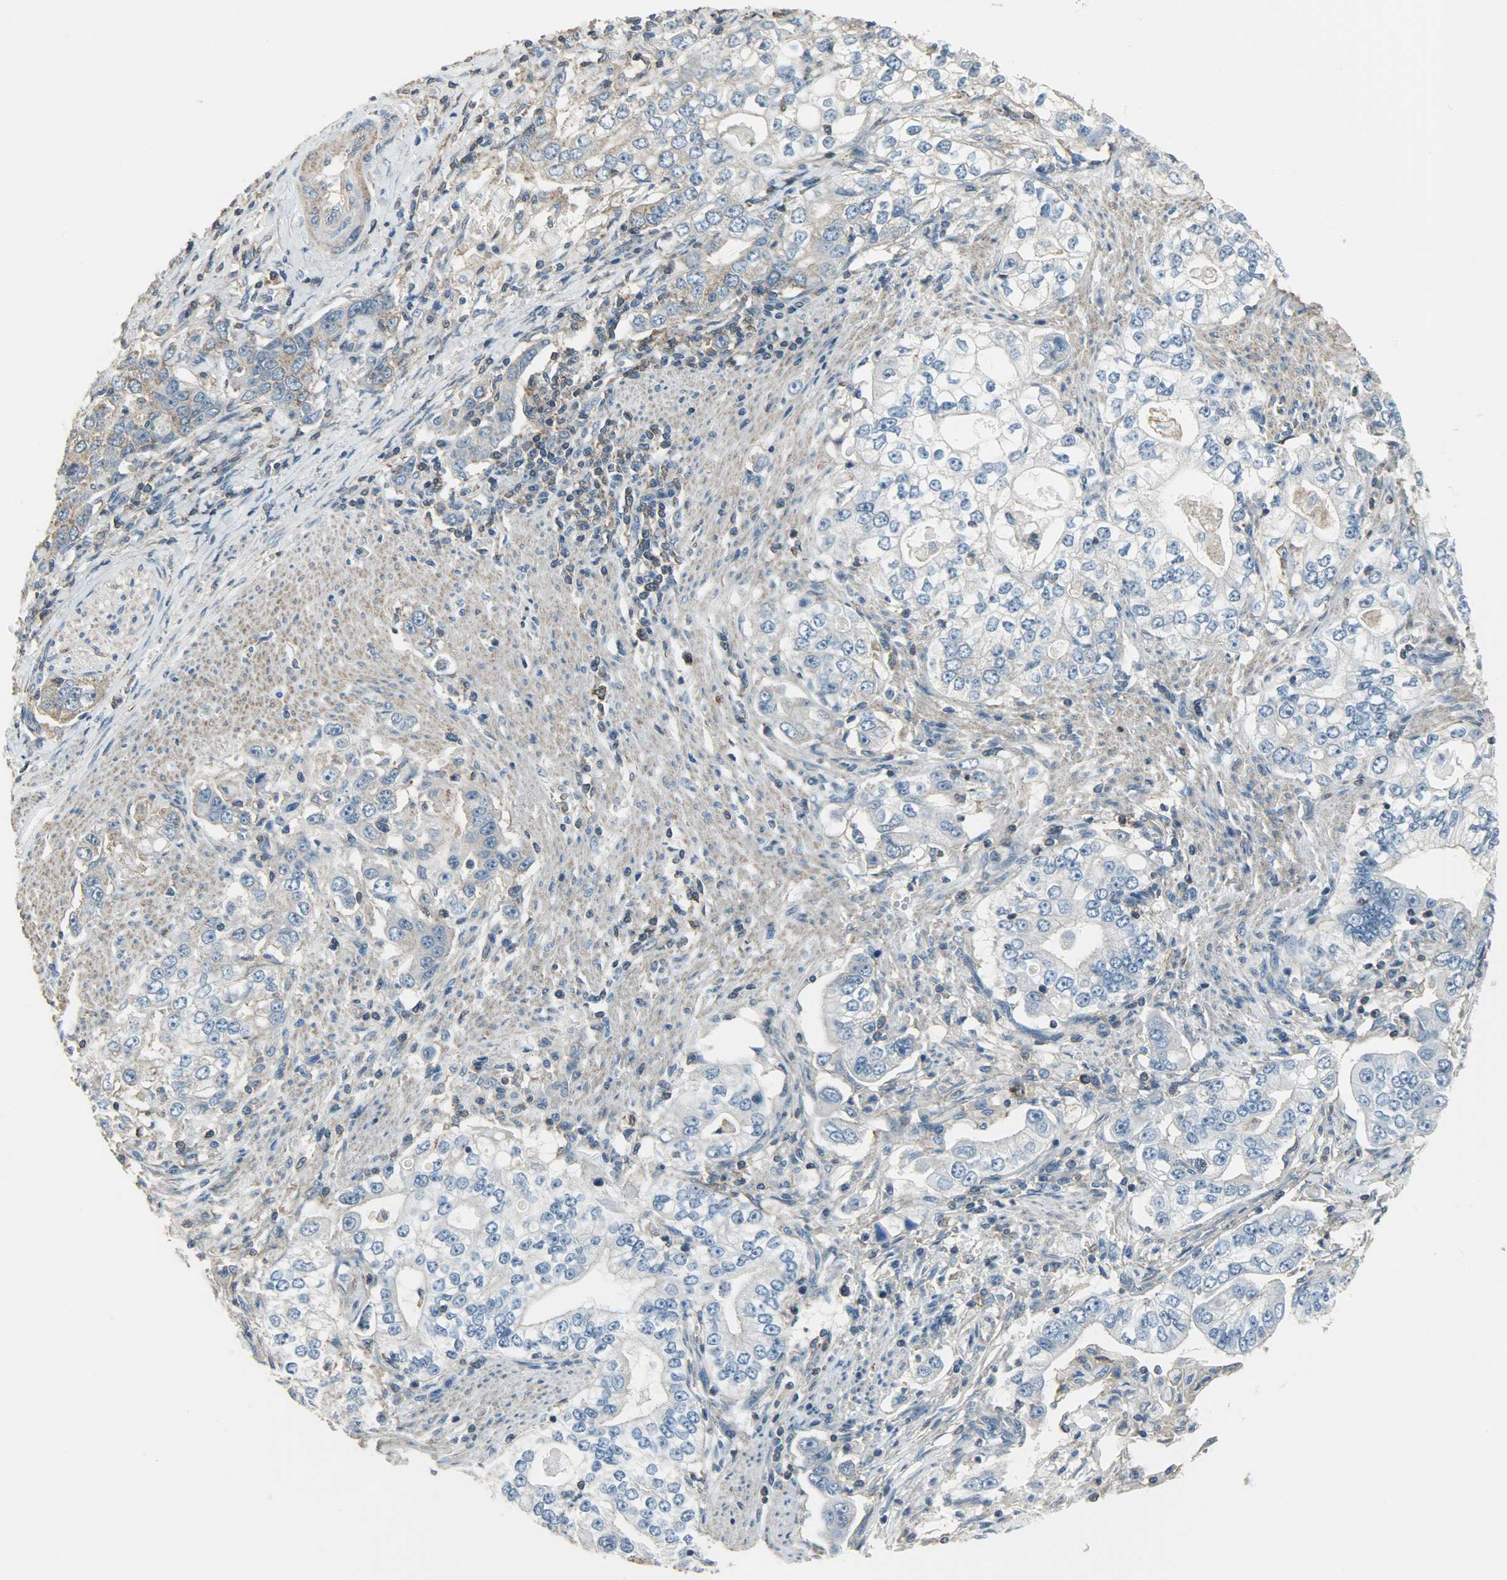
{"staining": {"intensity": "weak", "quantity": ">75%", "location": "cytoplasmic/membranous"}, "tissue": "stomach cancer", "cell_type": "Tumor cells", "image_type": "cancer", "snomed": [{"axis": "morphology", "description": "Adenocarcinoma, NOS"}, {"axis": "topography", "description": "Stomach, lower"}], "caption": "Tumor cells demonstrate low levels of weak cytoplasmic/membranous positivity in about >75% of cells in stomach cancer (adenocarcinoma).", "gene": "DNAJA4", "patient": {"sex": "female", "age": 72}}